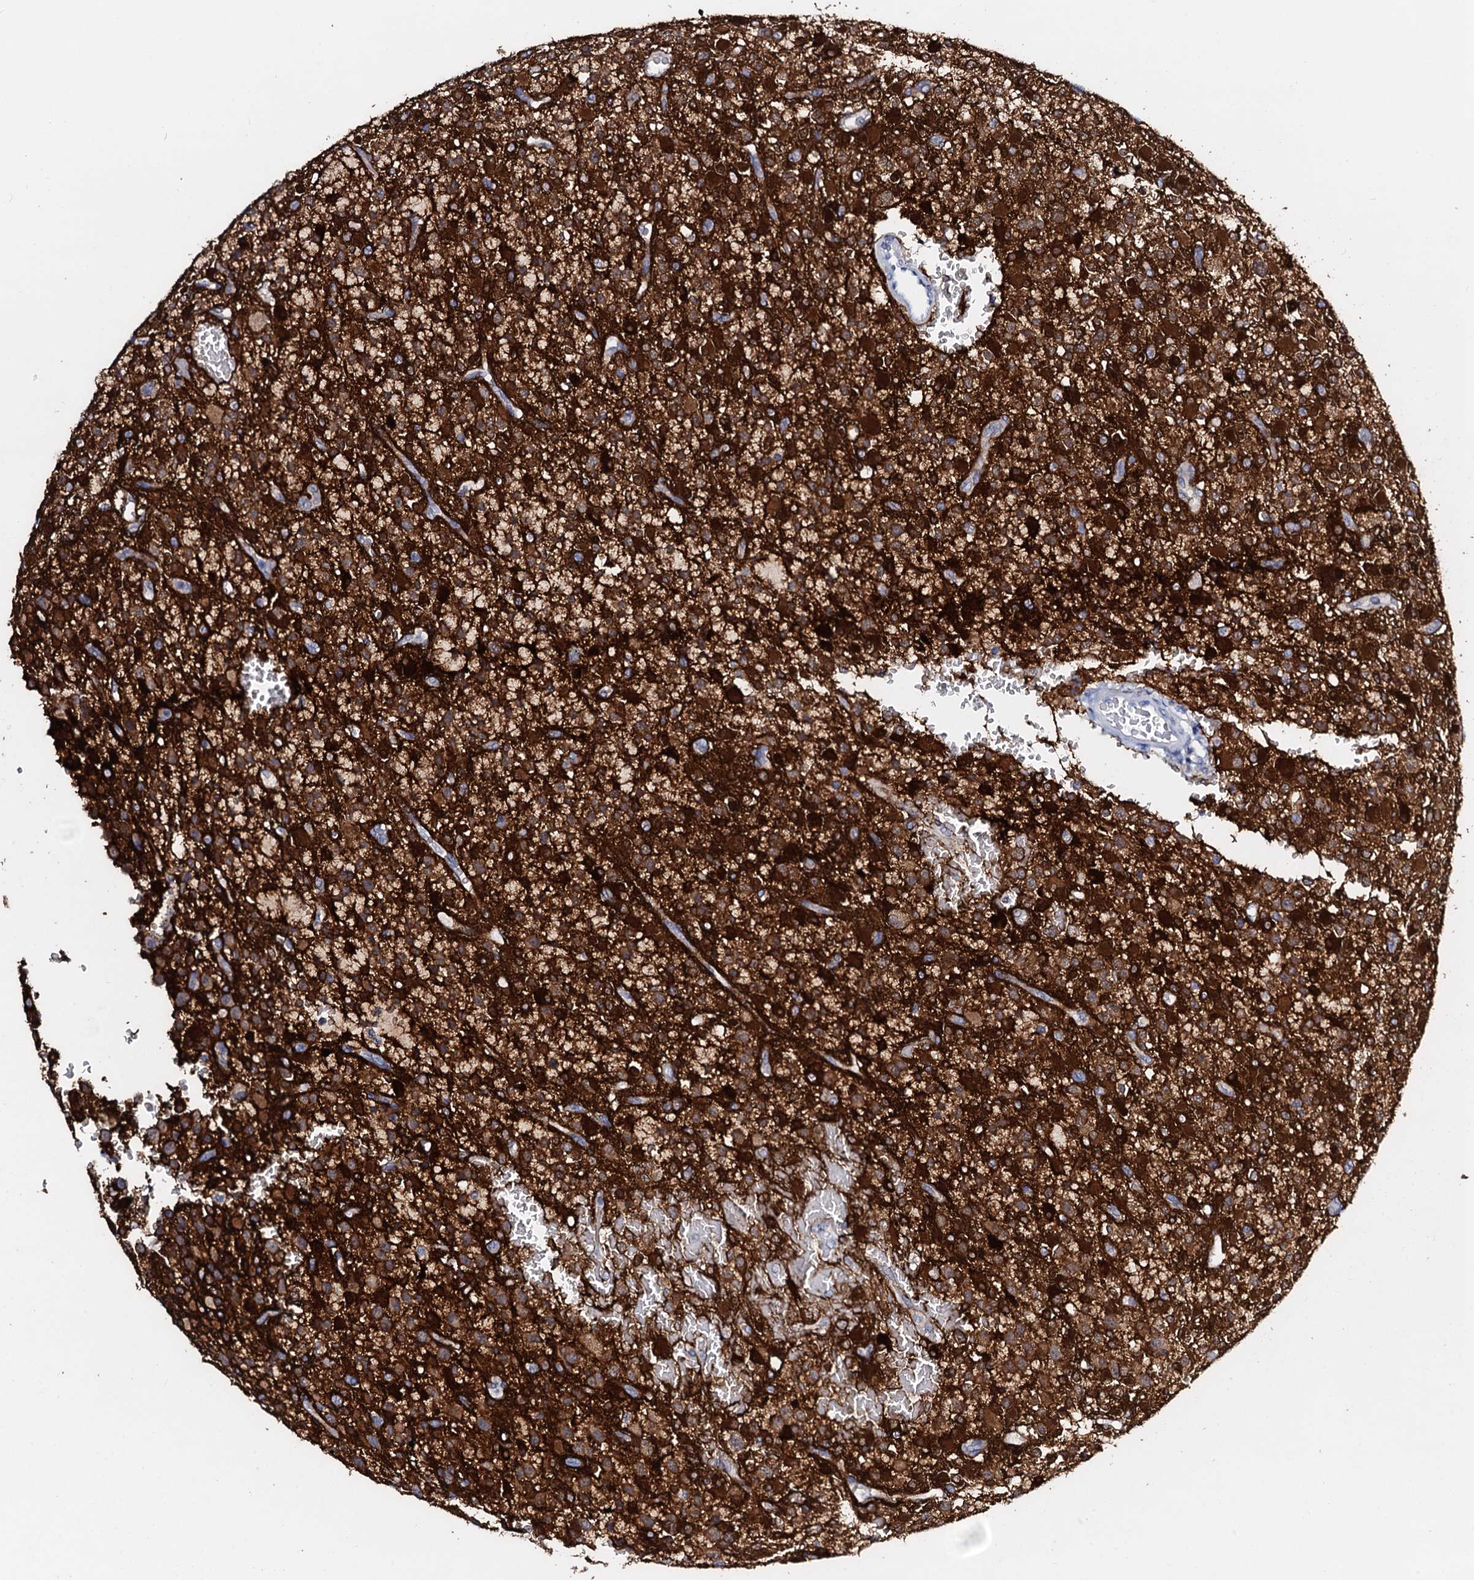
{"staining": {"intensity": "strong", "quantity": ">75%", "location": "cytoplasmic/membranous"}, "tissue": "glioma", "cell_type": "Tumor cells", "image_type": "cancer", "snomed": [{"axis": "morphology", "description": "Glioma, malignant, High grade"}, {"axis": "topography", "description": "Brain"}], "caption": "IHC photomicrograph of human malignant high-grade glioma stained for a protein (brown), which shows high levels of strong cytoplasmic/membranous expression in approximately >75% of tumor cells.", "gene": "AMER2", "patient": {"sex": "male", "age": 34}}